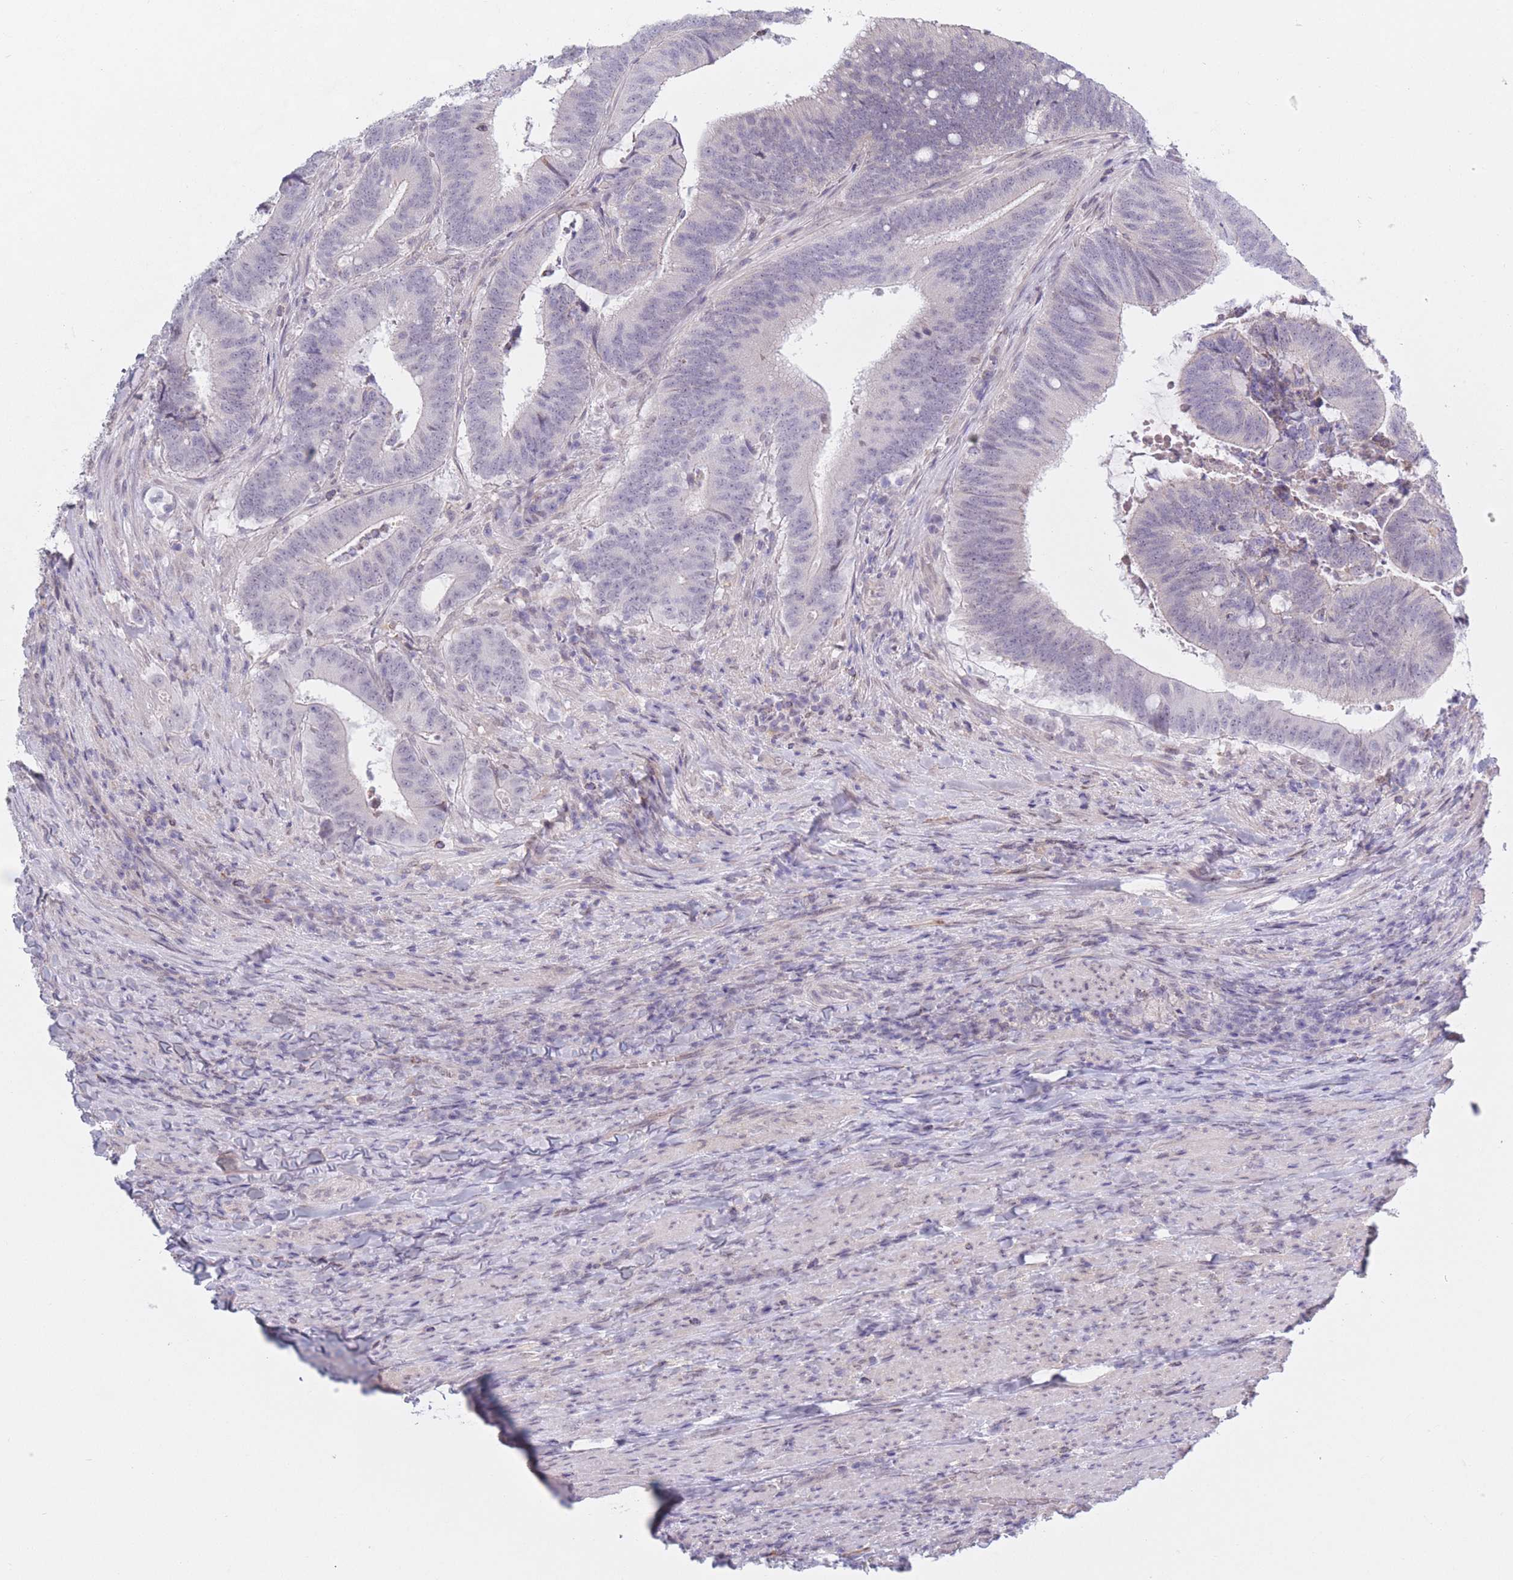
{"staining": {"intensity": "negative", "quantity": "none", "location": "none"}, "tissue": "colorectal cancer", "cell_type": "Tumor cells", "image_type": "cancer", "snomed": [{"axis": "morphology", "description": "Adenocarcinoma, NOS"}, {"axis": "topography", "description": "Colon"}], "caption": "A micrograph of human adenocarcinoma (colorectal) is negative for staining in tumor cells.", "gene": "PODXL", "patient": {"sex": "female", "age": 43}}